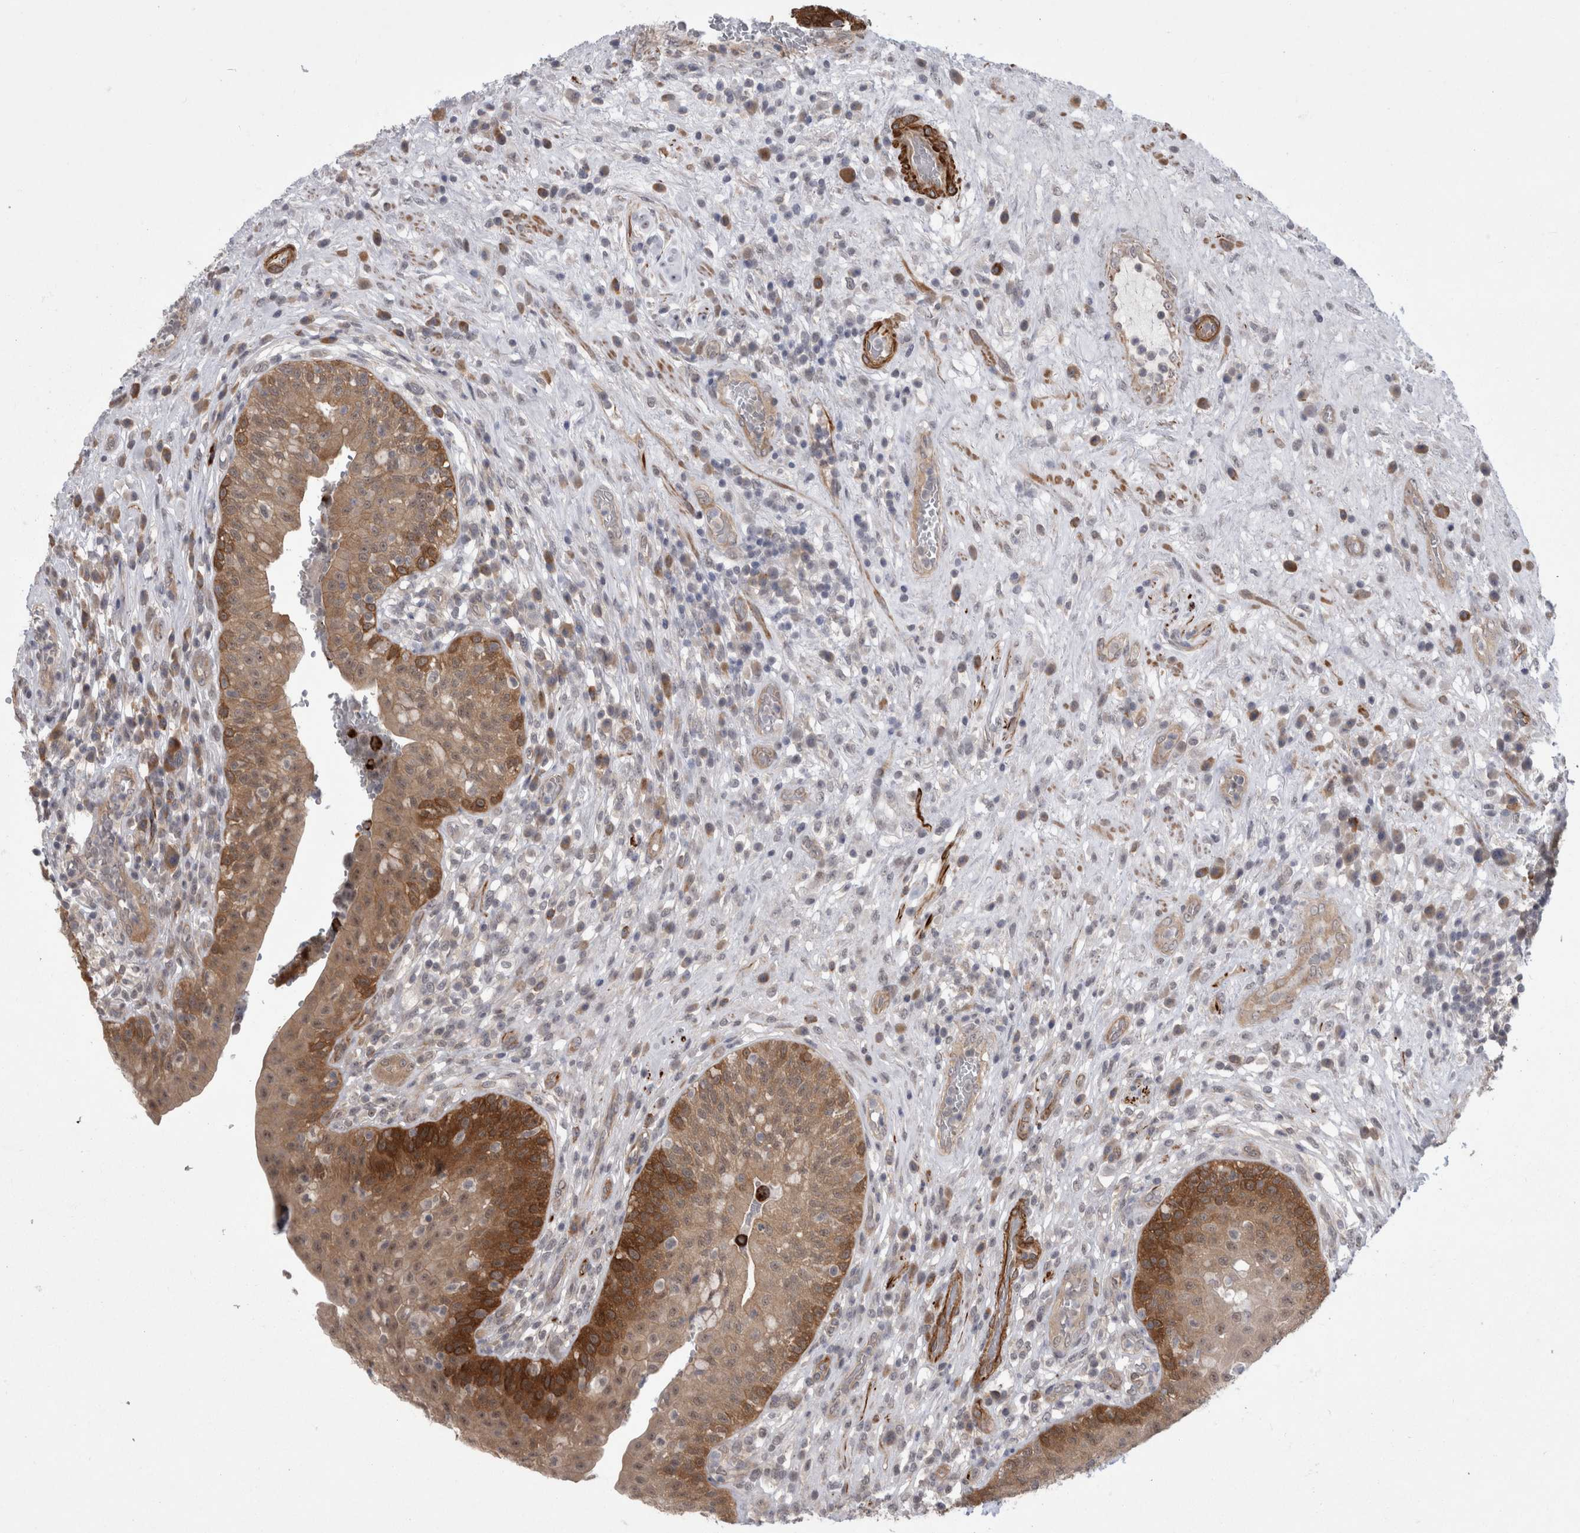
{"staining": {"intensity": "strong", "quantity": "25%-75%", "location": "cytoplasmic/membranous"}, "tissue": "urinary bladder", "cell_type": "Urothelial cells", "image_type": "normal", "snomed": [{"axis": "morphology", "description": "Normal tissue, NOS"}, {"axis": "topography", "description": "Urinary bladder"}], "caption": "Immunohistochemical staining of unremarkable urinary bladder demonstrates 25%-75% levels of strong cytoplasmic/membranous protein expression in about 25%-75% of urothelial cells.", "gene": "FAM83H", "patient": {"sex": "female", "age": 62}}